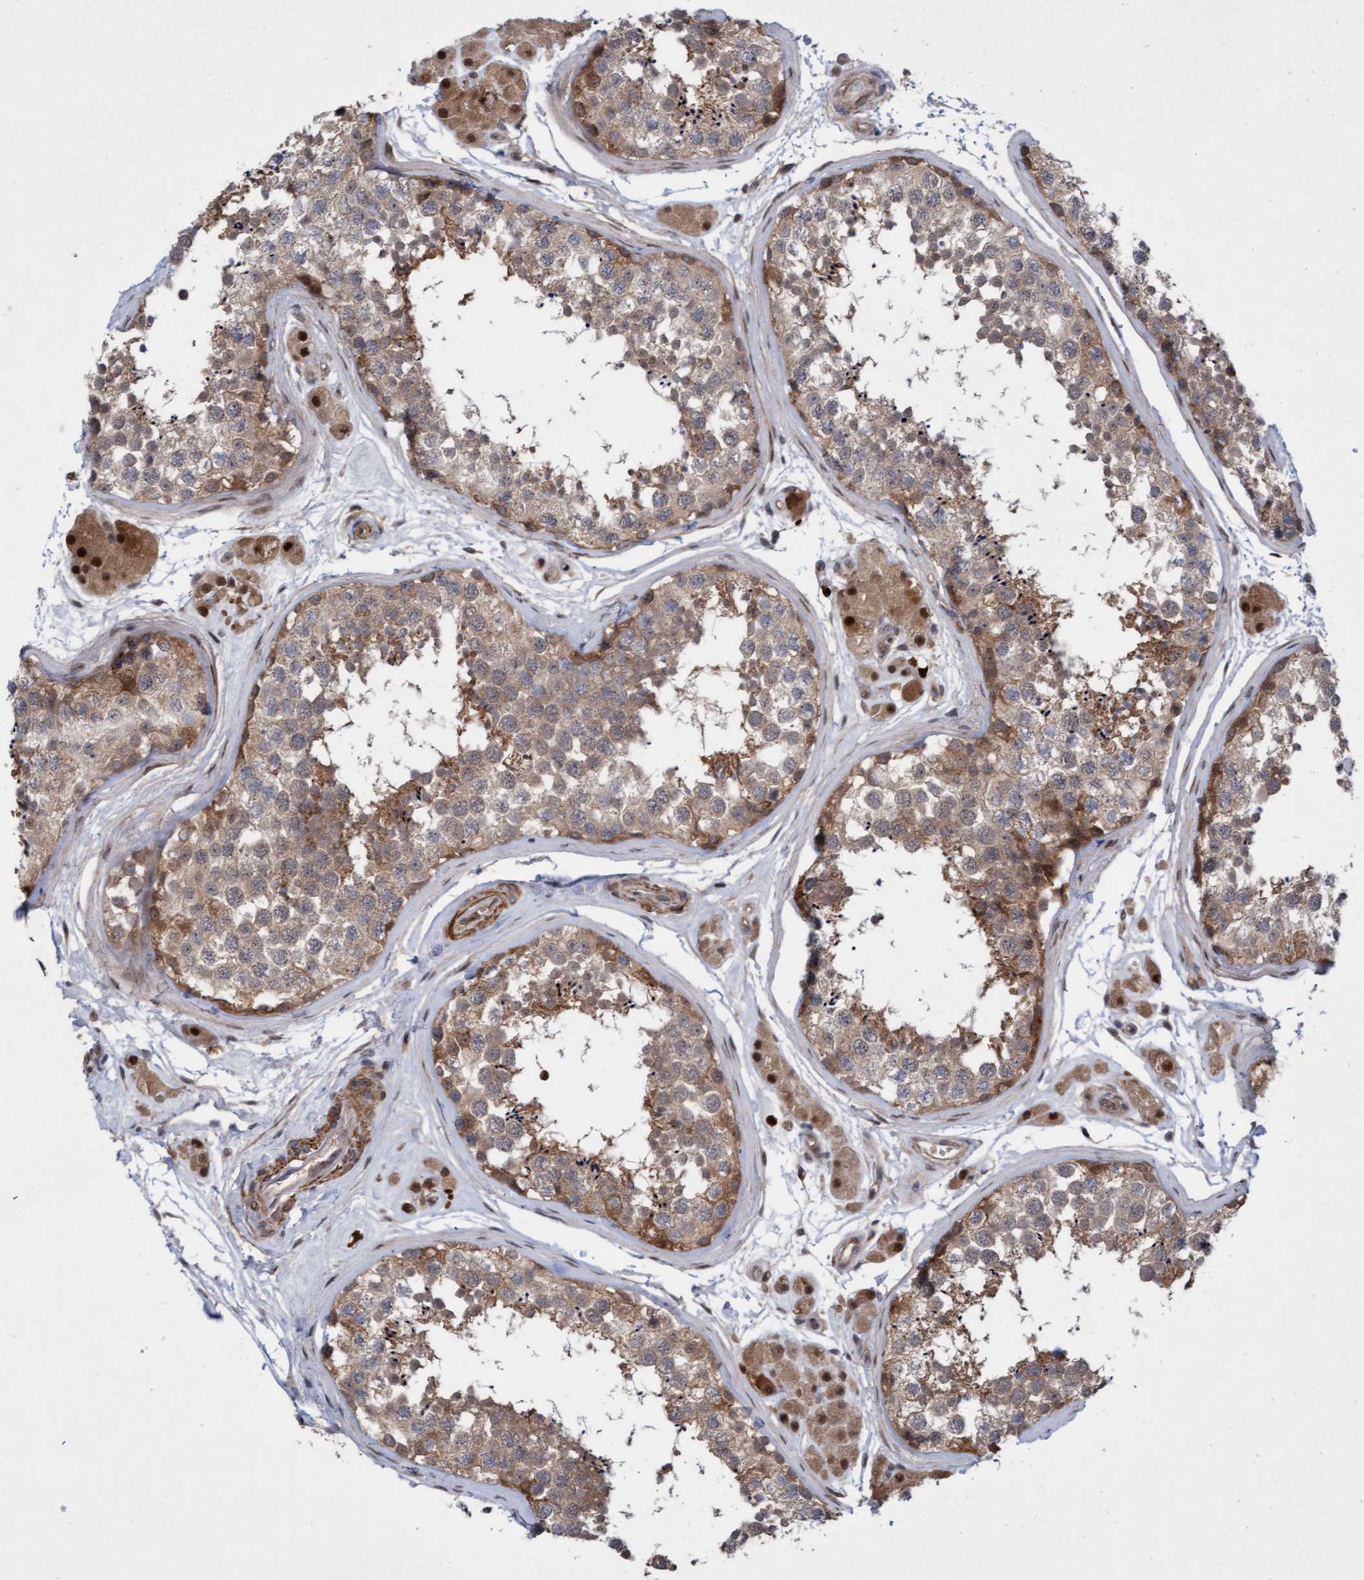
{"staining": {"intensity": "moderate", "quantity": "25%-75%", "location": "cytoplasmic/membranous"}, "tissue": "testis", "cell_type": "Cells in seminiferous ducts", "image_type": "normal", "snomed": [{"axis": "morphology", "description": "Normal tissue, NOS"}, {"axis": "topography", "description": "Testis"}], "caption": "Protein staining by immunohistochemistry (IHC) exhibits moderate cytoplasmic/membranous positivity in about 25%-75% of cells in seminiferous ducts in unremarkable testis.", "gene": "RAP1GAP2", "patient": {"sex": "male", "age": 56}}